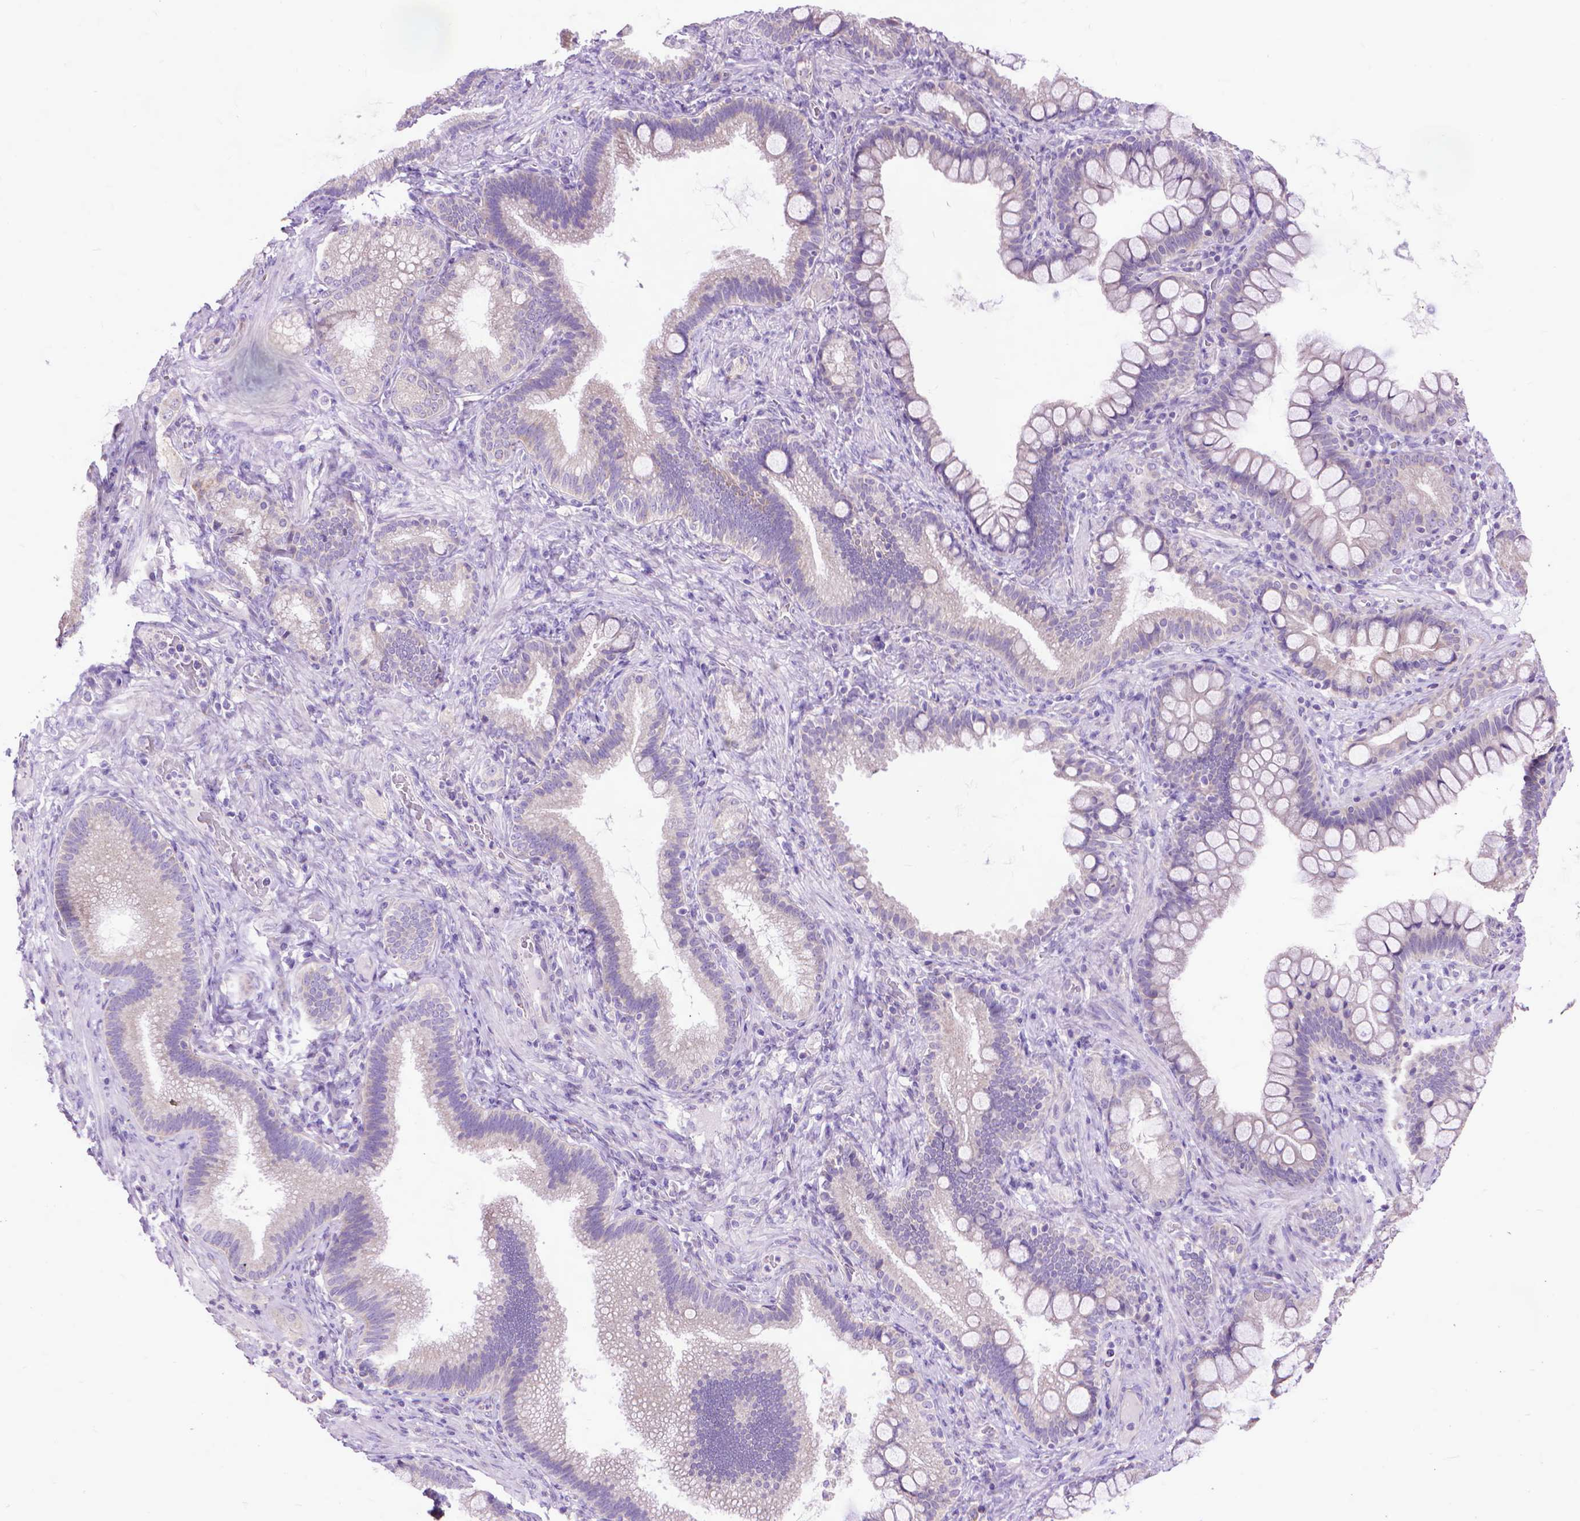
{"staining": {"intensity": "weak", "quantity": "<25%", "location": "cytoplasmic/membranous"}, "tissue": "duodenum", "cell_type": "Glandular cells", "image_type": "normal", "snomed": [{"axis": "morphology", "description": "Normal tissue, NOS"}, {"axis": "topography", "description": "Pancreas"}, {"axis": "topography", "description": "Duodenum"}], "caption": "Immunohistochemistry micrograph of unremarkable duodenum stained for a protein (brown), which shows no expression in glandular cells.", "gene": "SYN1", "patient": {"sex": "male", "age": 59}}